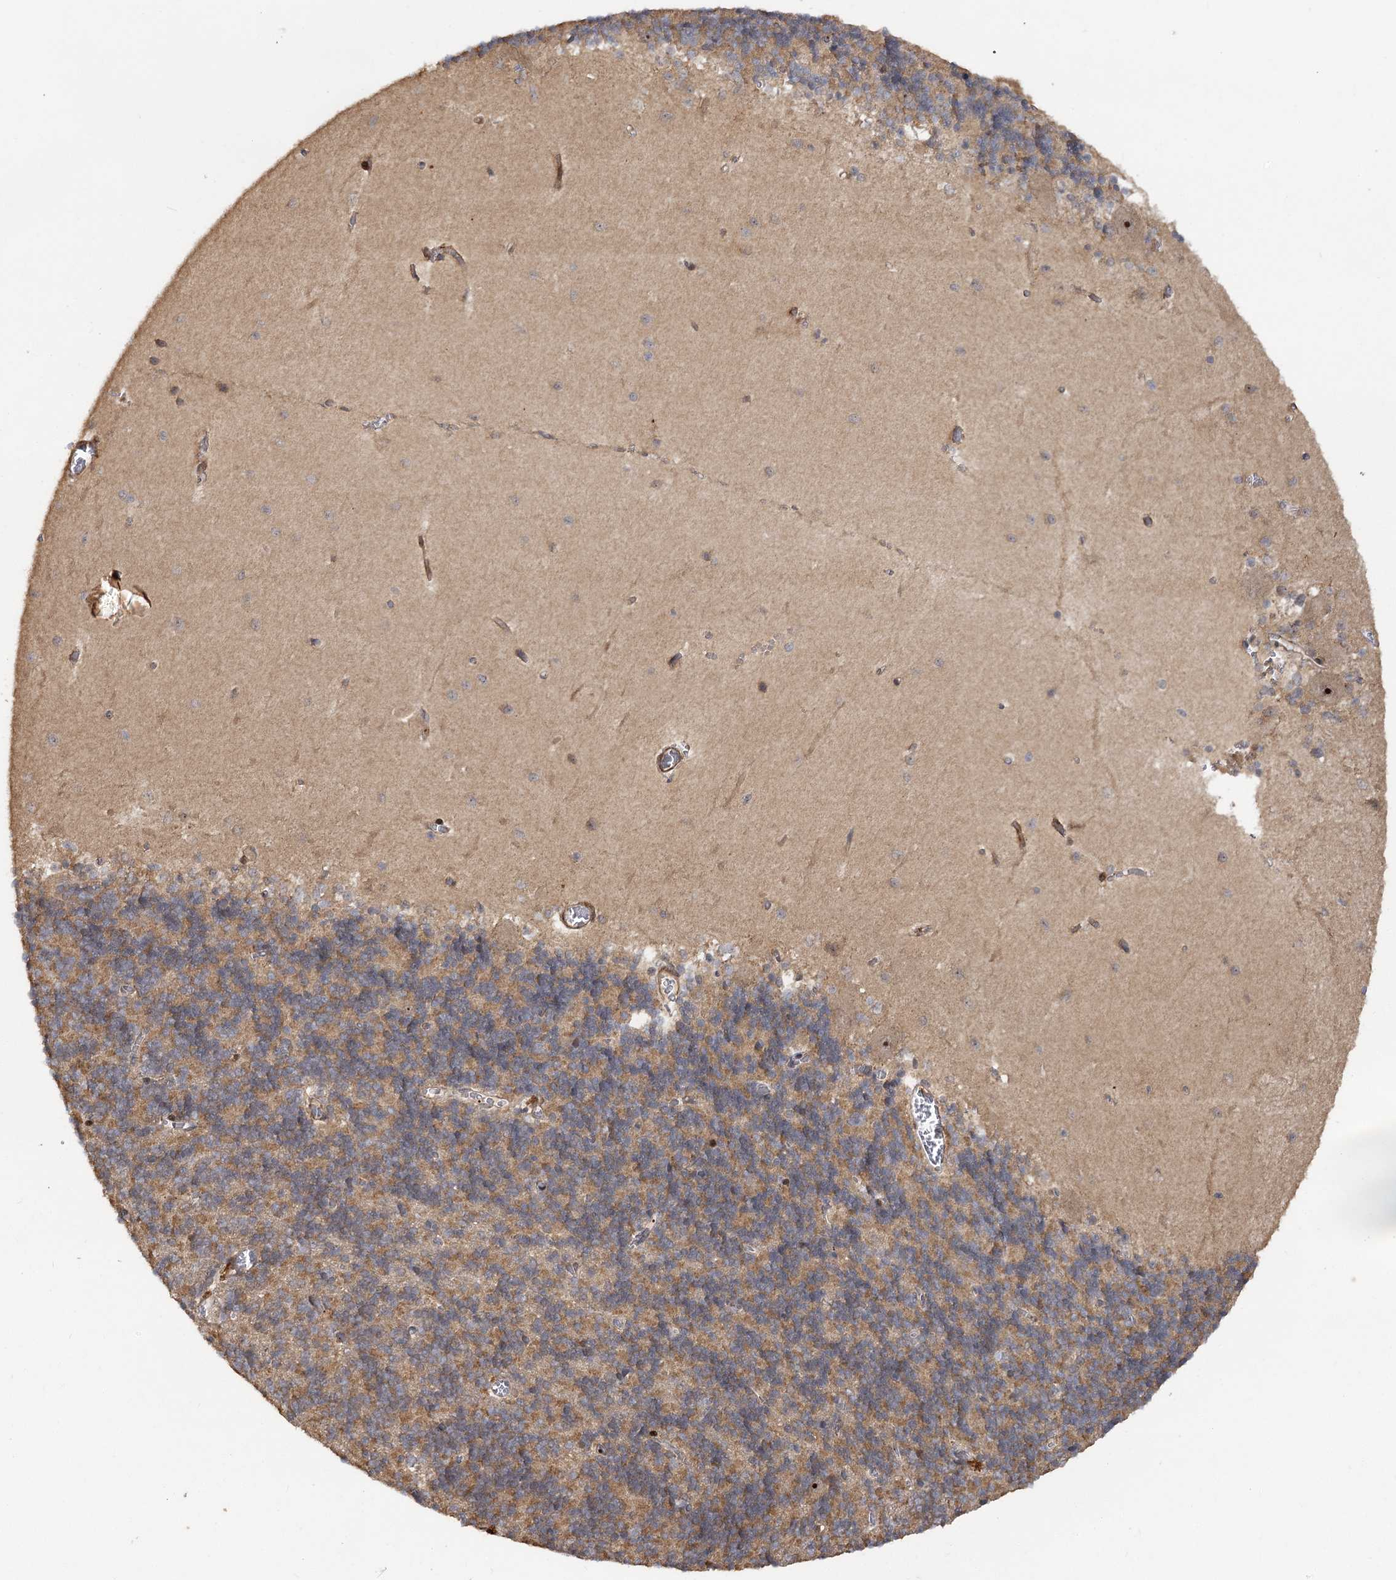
{"staining": {"intensity": "moderate", "quantity": "25%-75%", "location": "cytoplasmic/membranous"}, "tissue": "cerebellum", "cell_type": "Cells in granular layer", "image_type": "normal", "snomed": [{"axis": "morphology", "description": "Normal tissue, NOS"}, {"axis": "topography", "description": "Cerebellum"}], "caption": "The image displays staining of normal cerebellum, revealing moderate cytoplasmic/membranous protein staining (brown color) within cells in granular layer. (Stains: DAB in brown, nuclei in blue, Microscopy: brightfield microscopy at high magnification).", "gene": "PIK3C2A", "patient": {"sex": "male", "age": 37}}